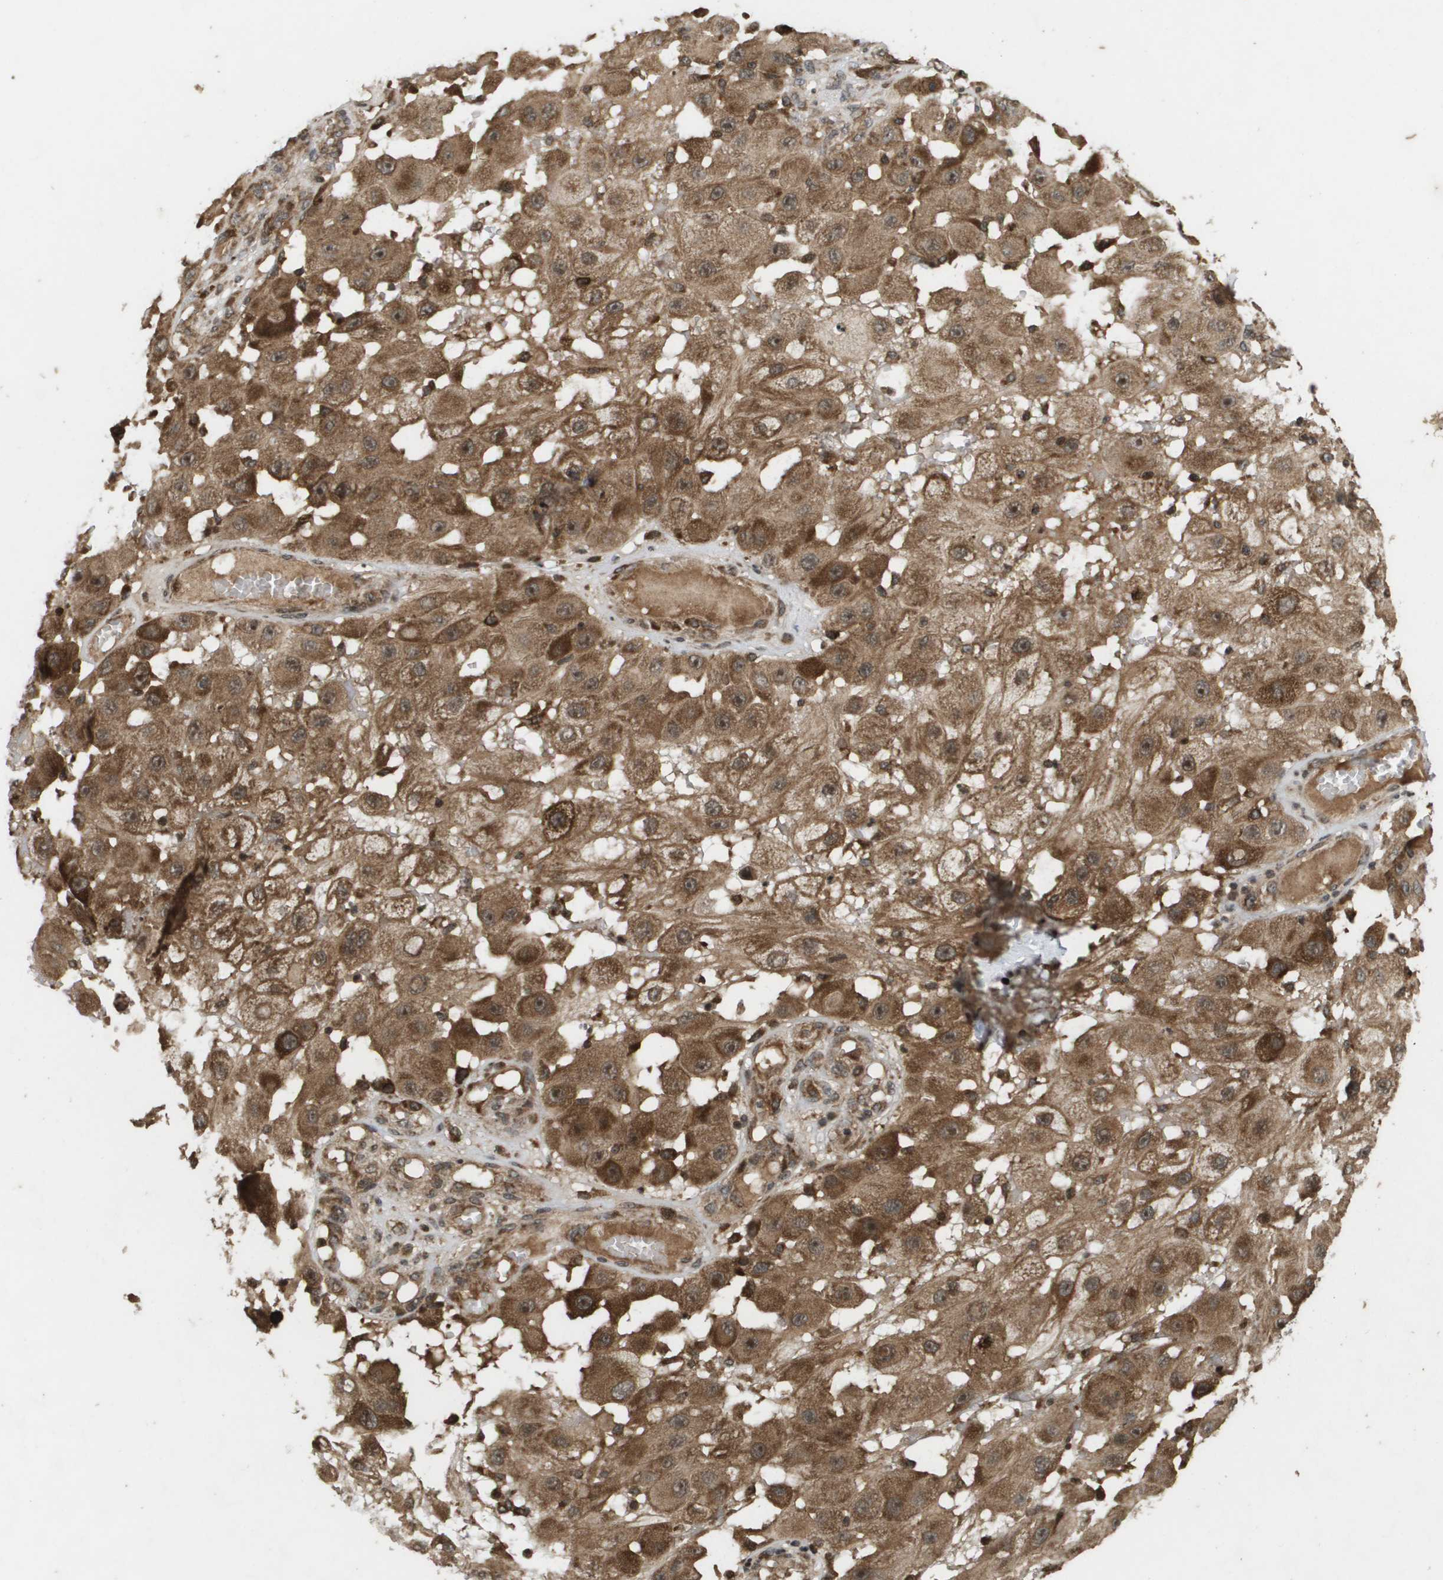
{"staining": {"intensity": "strong", "quantity": ">75%", "location": "cytoplasmic/membranous"}, "tissue": "melanoma", "cell_type": "Tumor cells", "image_type": "cancer", "snomed": [{"axis": "morphology", "description": "Malignant melanoma, NOS"}, {"axis": "topography", "description": "Skin"}], "caption": "Immunohistochemical staining of human malignant melanoma demonstrates strong cytoplasmic/membranous protein expression in approximately >75% of tumor cells.", "gene": "KIF11", "patient": {"sex": "female", "age": 81}}